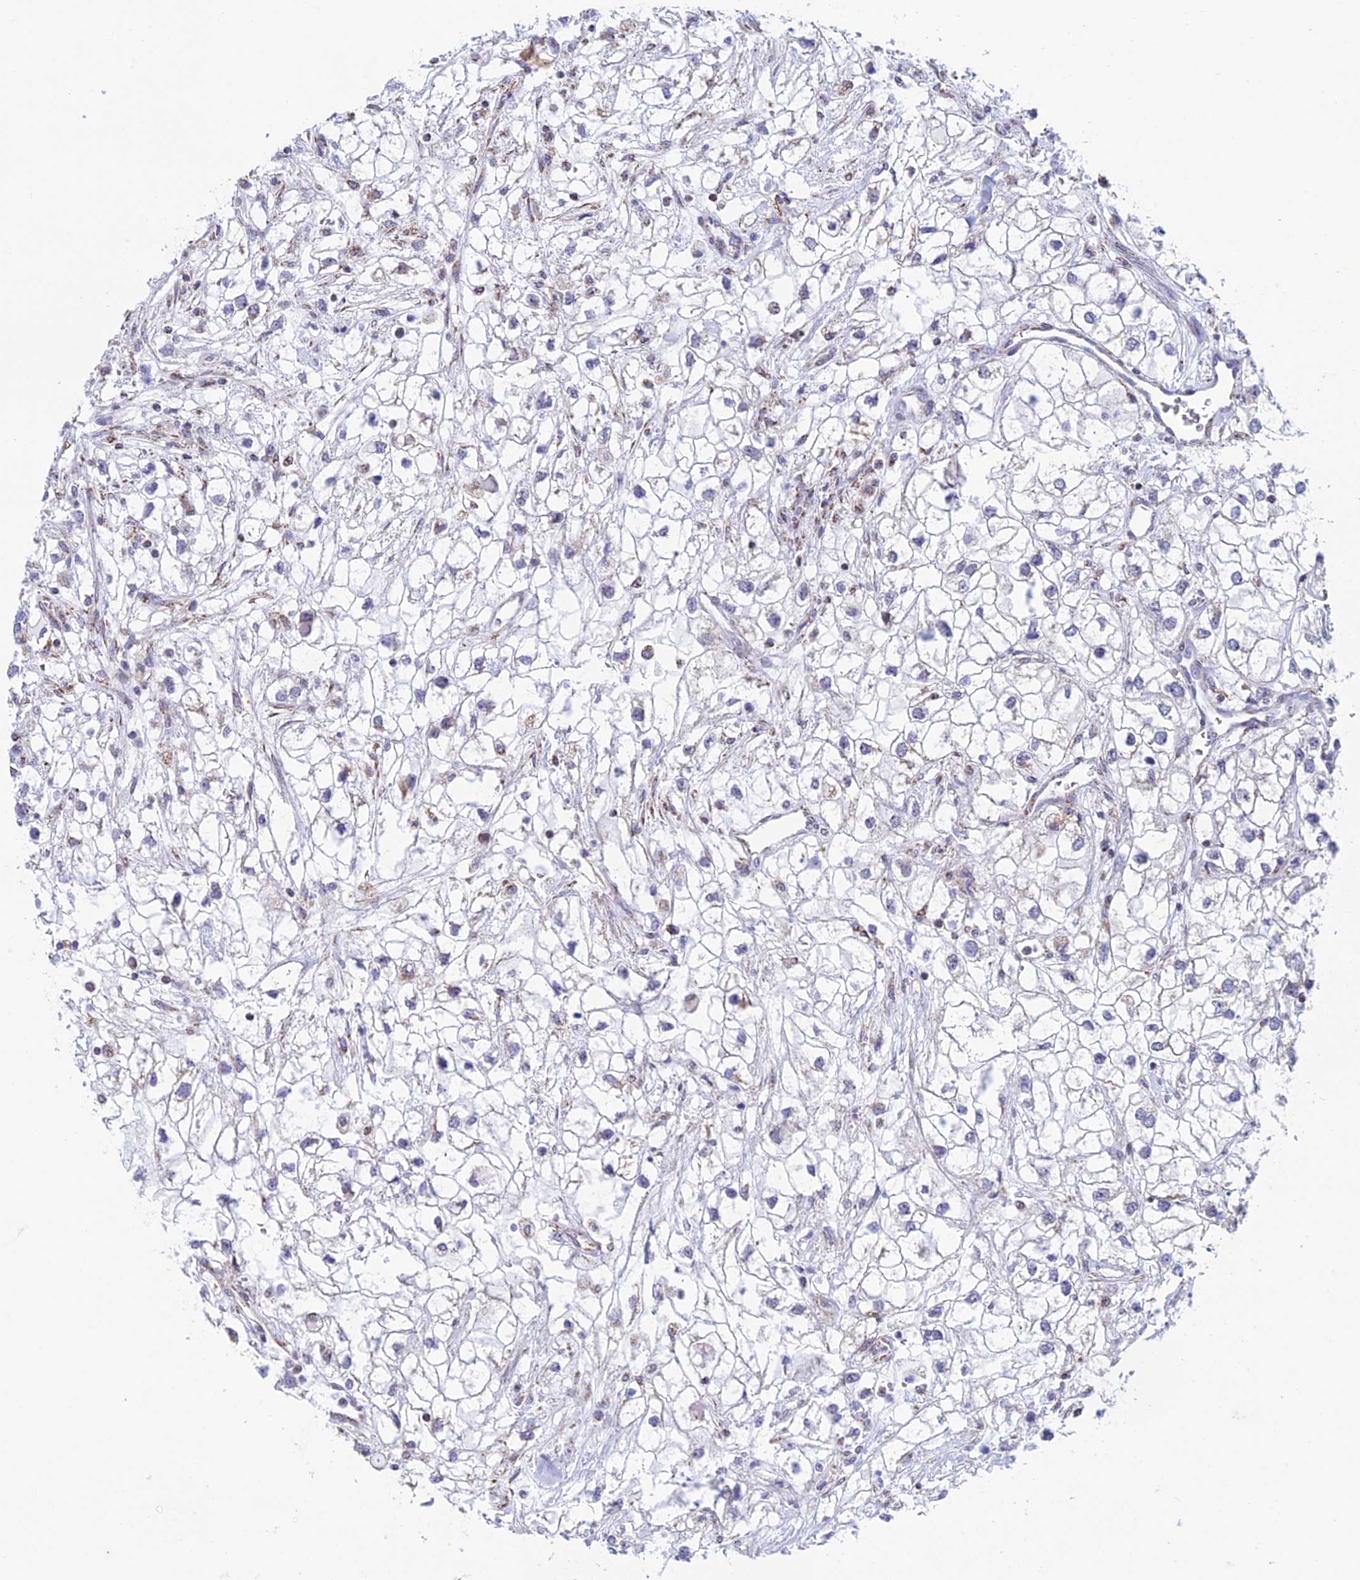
{"staining": {"intensity": "negative", "quantity": "none", "location": "none"}, "tissue": "renal cancer", "cell_type": "Tumor cells", "image_type": "cancer", "snomed": [{"axis": "morphology", "description": "Adenocarcinoma, NOS"}, {"axis": "topography", "description": "Kidney"}], "caption": "Protein analysis of renal adenocarcinoma displays no significant staining in tumor cells. Brightfield microscopy of immunohistochemistry stained with DAB (3,3'-diaminobenzidine) (brown) and hematoxylin (blue), captured at high magnification.", "gene": "ZNG1B", "patient": {"sex": "male", "age": 59}}